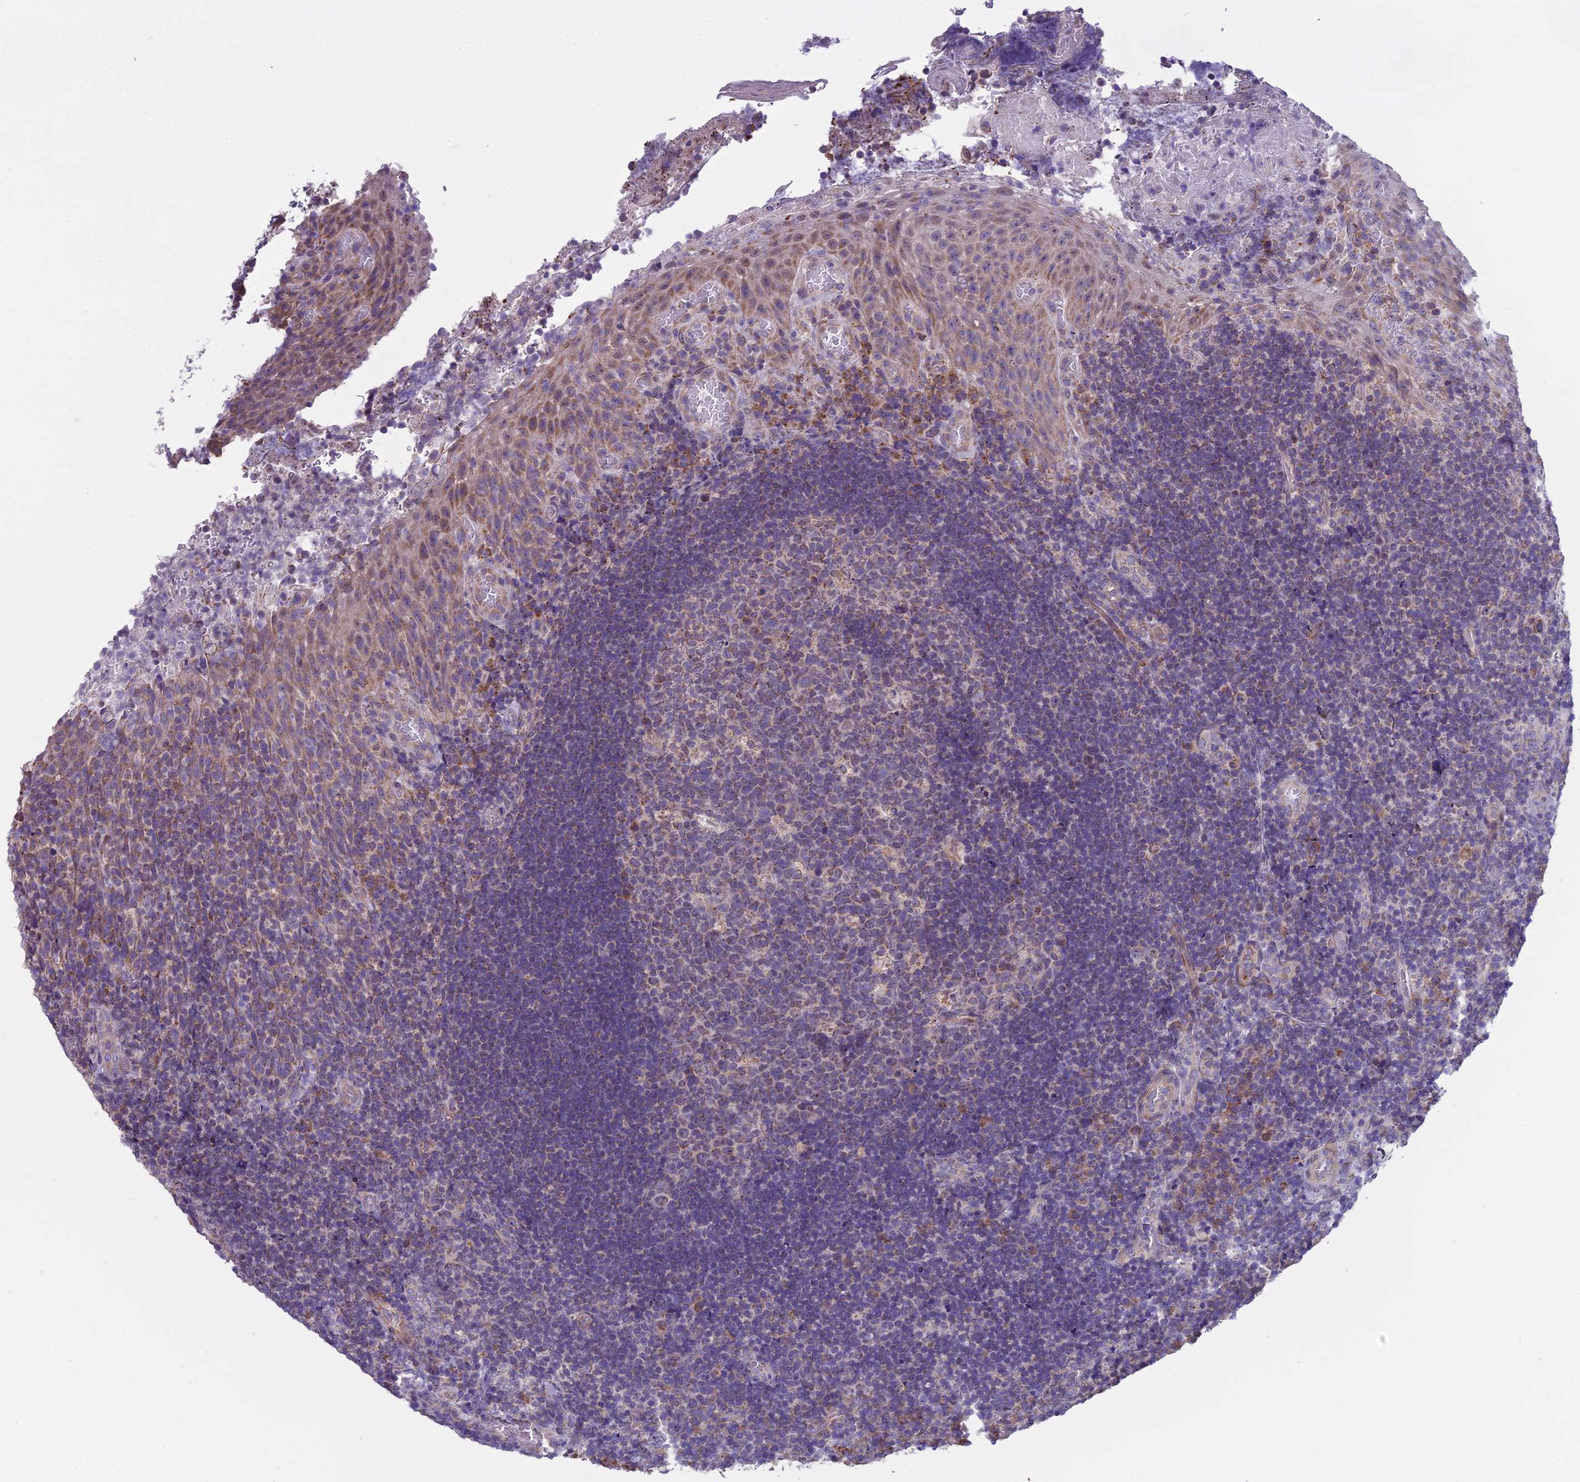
{"staining": {"intensity": "moderate", "quantity": "<25%", "location": "cytoplasmic/membranous"}, "tissue": "tonsil", "cell_type": "Germinal center cells", "image_type": "normal", "snomed": [{"axis": "morphology", "description": "Normal tissue, NOS"}, {"axis": "topography", "description": "Tonsil"}], "caption": "A brown stain labels moderate cytoplasmic/membranous expression of a protein in germinal center cells of unremarkable human tonsil.", "gene": "DUS2", "patient": {"sex": "male", "age": 17}}